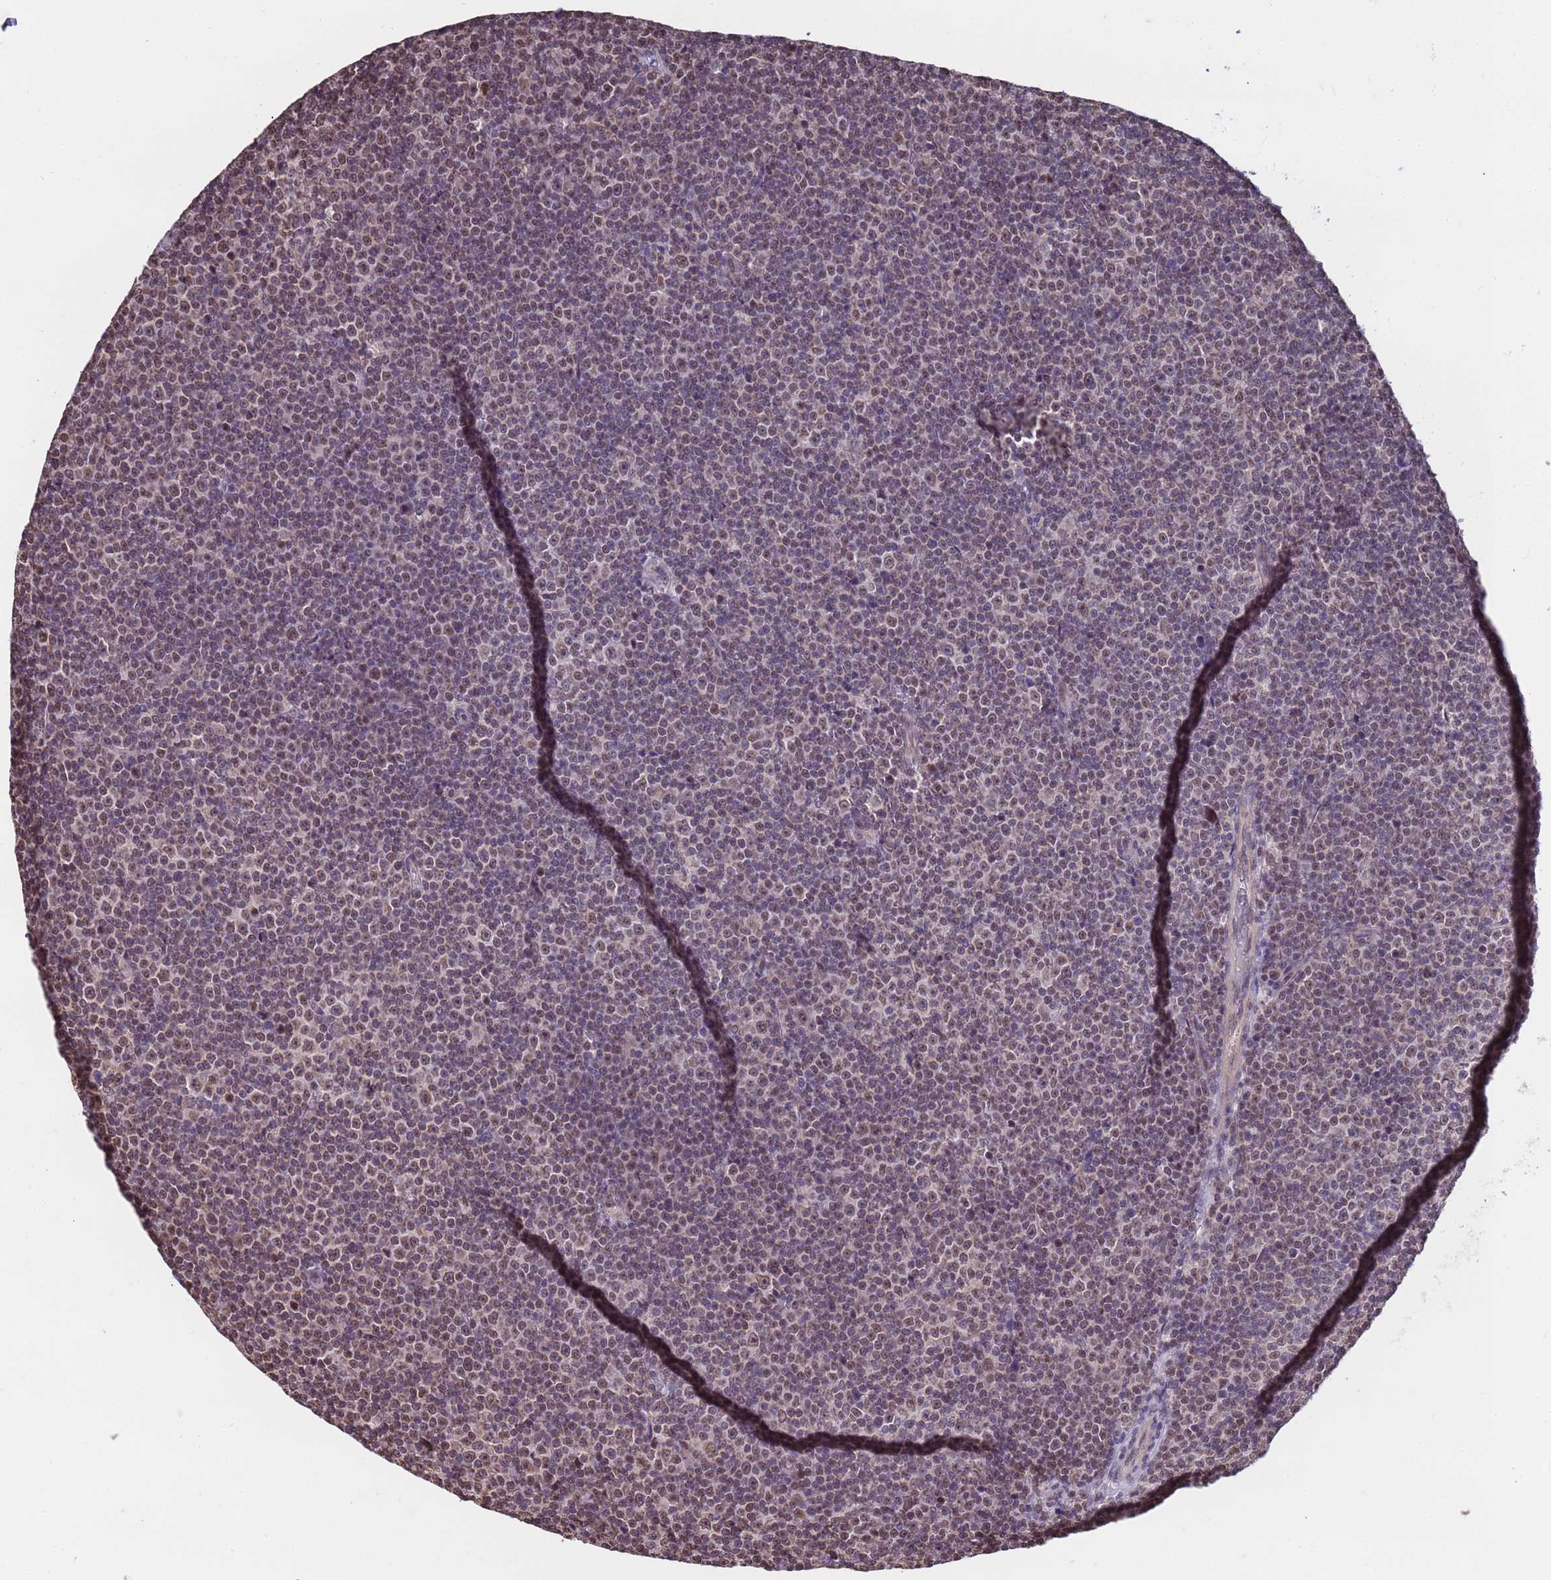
{"staining": {"intensity": "weak", "quantity": "<25%", "location": "nuclear"}, "tissue": "lymphoma", "cell_type": "Tumor cells", "image_type": "cancer", "snomed": [{"axis": "morphology", "description": "Malignant lymphoma, non-Hodgkin's type, Low grade"}, {"axis": "topography", "description": "Lymph node"}], "caption": "Immunohistochemistry (IHC) micrograph of neoplastic tissue: lymphoma stained with DAB reveals no significant protein expression in tumor cells.", "gene": "DENND2B", "patient": {"sex": "female", "age": 67}}